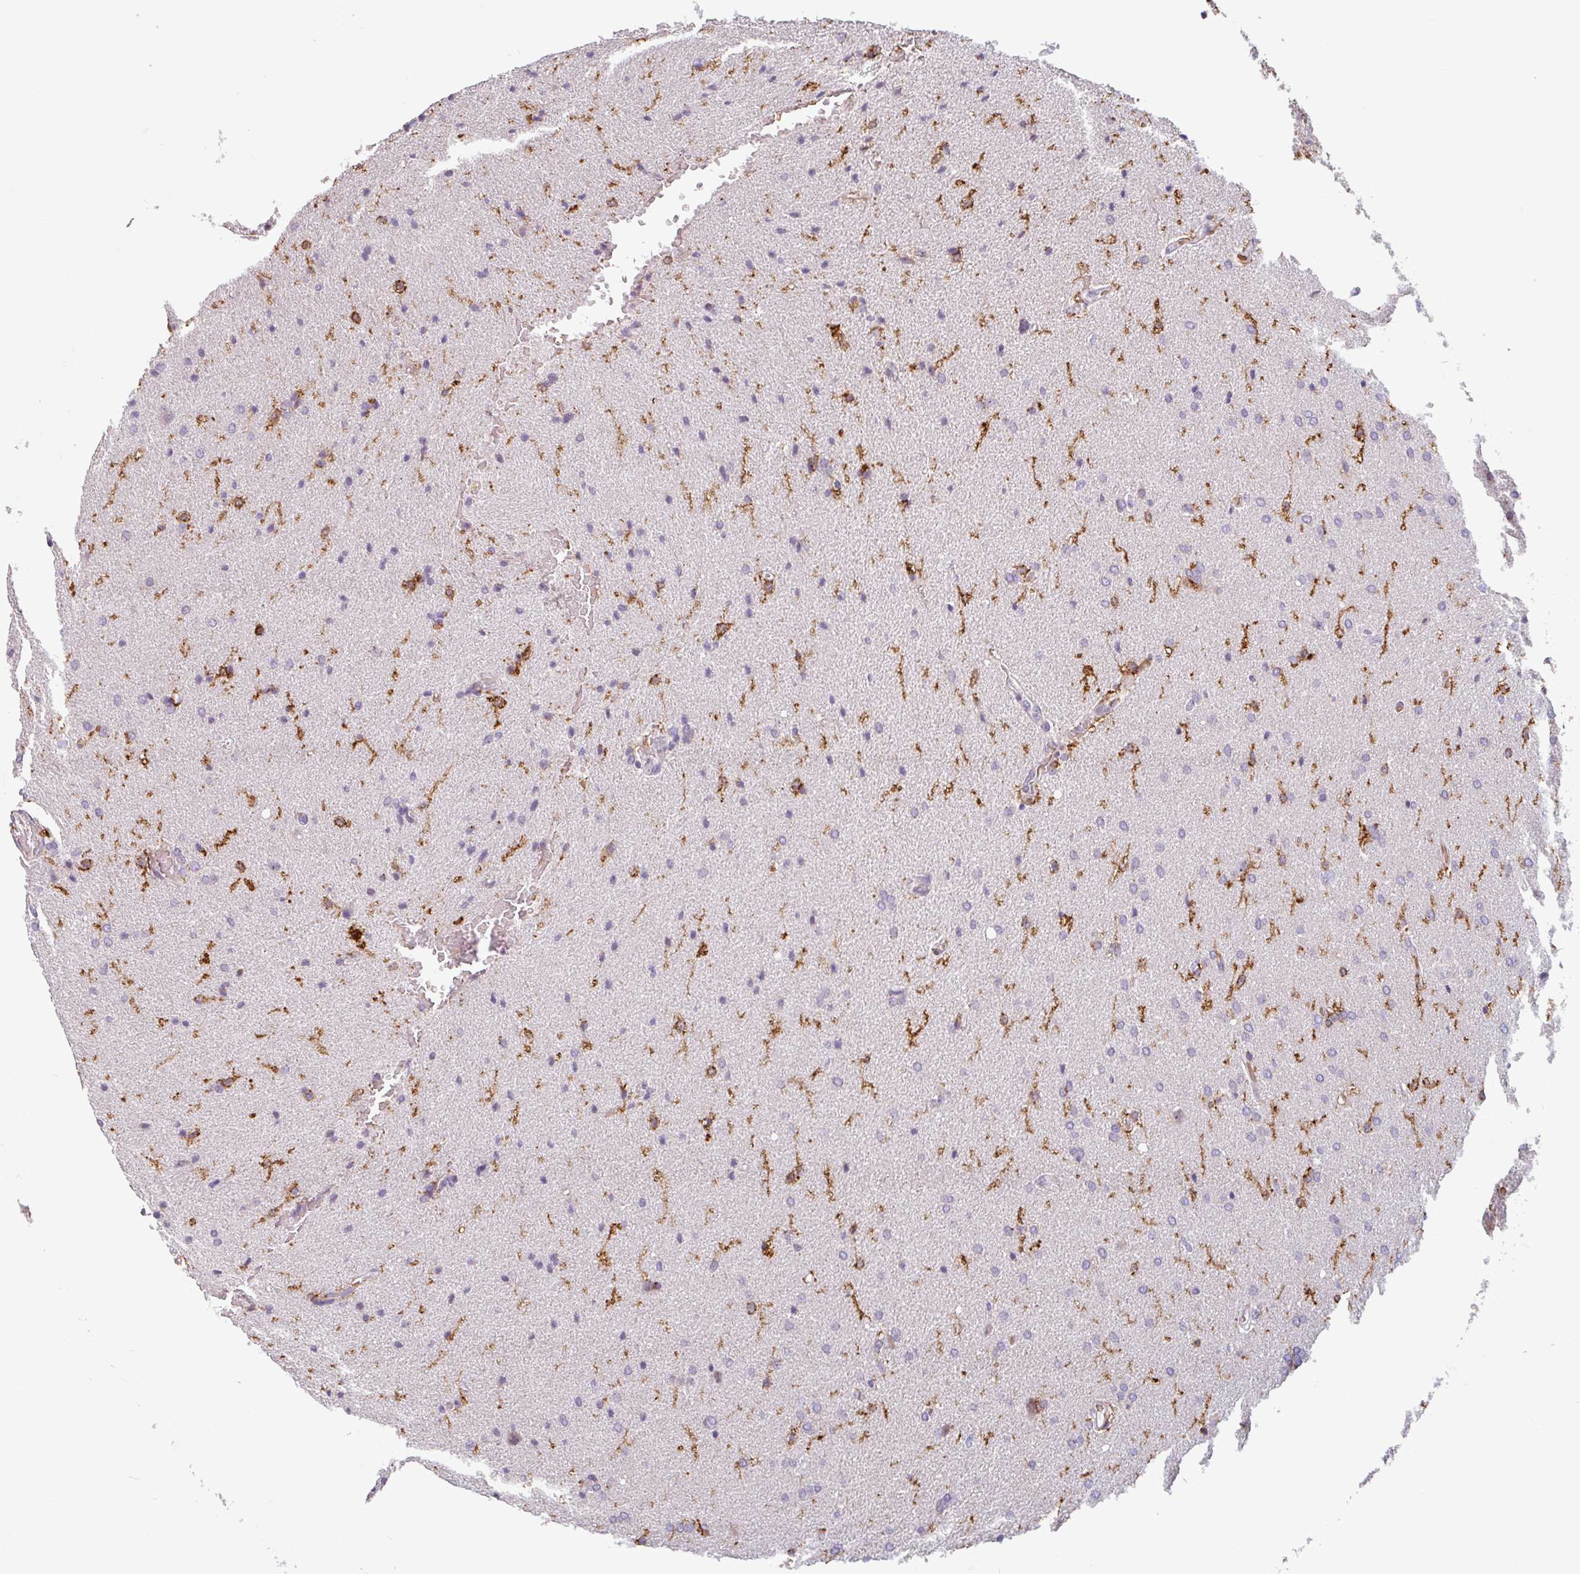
{"staining": {"intensity": "negative", "quantity": "none", "location": "none"}, "tissue": "glioma", "cell_type": "Tumor cells", "image_type": "cancer", "snomed": [{"axis": "morphology", "description": "Glioma, malignant, High grade"}, {"axis": "topography", "description": "Brain"}], "caption": "There is no significant staining in tumor cells of malignant glioma (high-grade).", "gene": "TMEM119", "patient": {"sex": "male", "age": 56}}